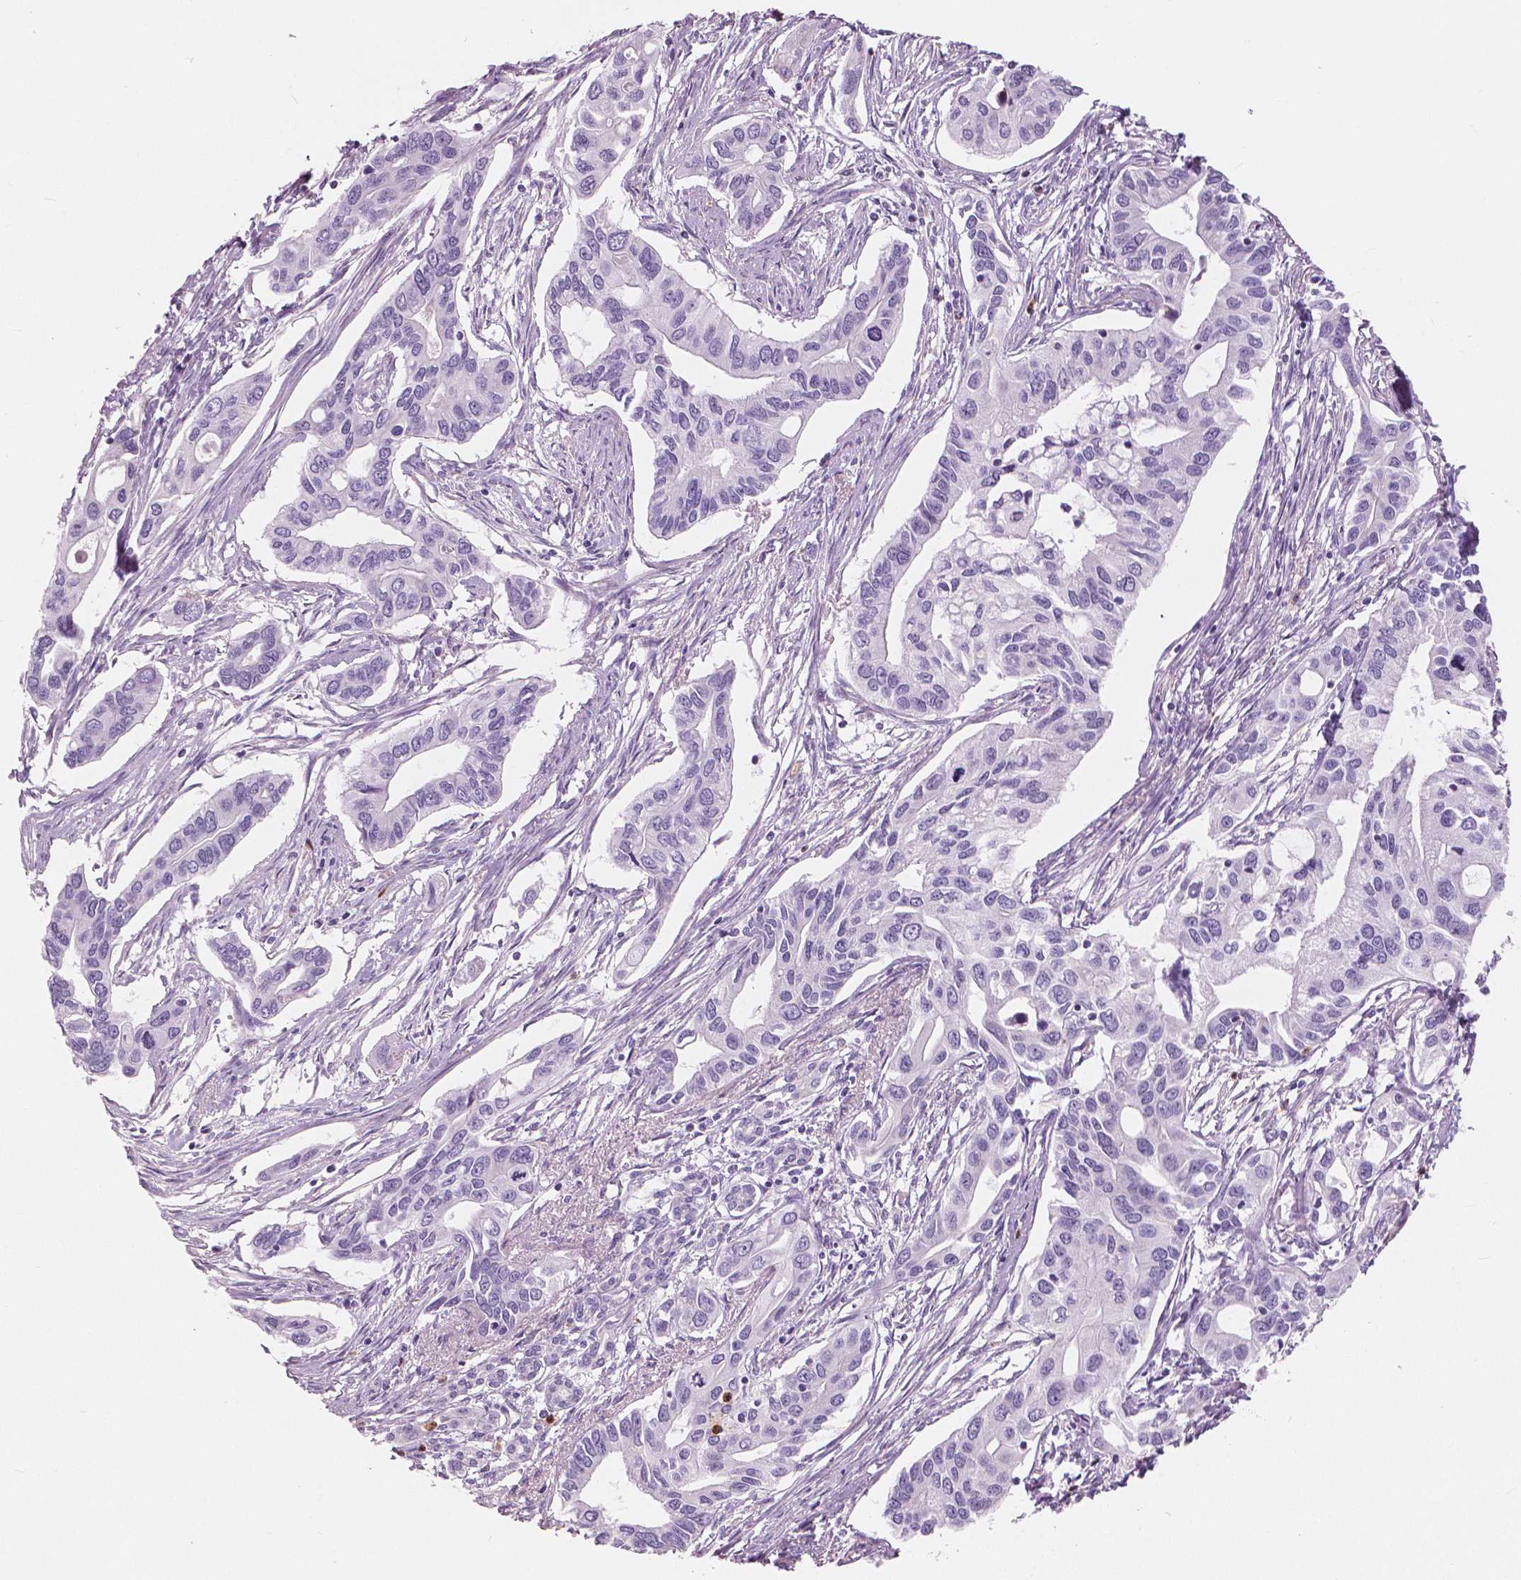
{"staining": {"intensity": "negative", "quantity": "none", "location": "none"}, "tissue": "pancreatic cancer", "cell_type": "Tumor cells", "image_type": "cancer", "snomed": [{"axis": "morphology", "description": "Adenocarcinoma, NOS"}, {"axis": "topography", "description": "Pancreas"}], "caption": "This image is of adenocarcinoma (pancreatic) stained with IHC to label a protein in brown with the nuclei are counter-stained blue. There is no staining in tumor cells.", "gene": "CXCR2", "patient": {"sex": "male", "age": 60}}